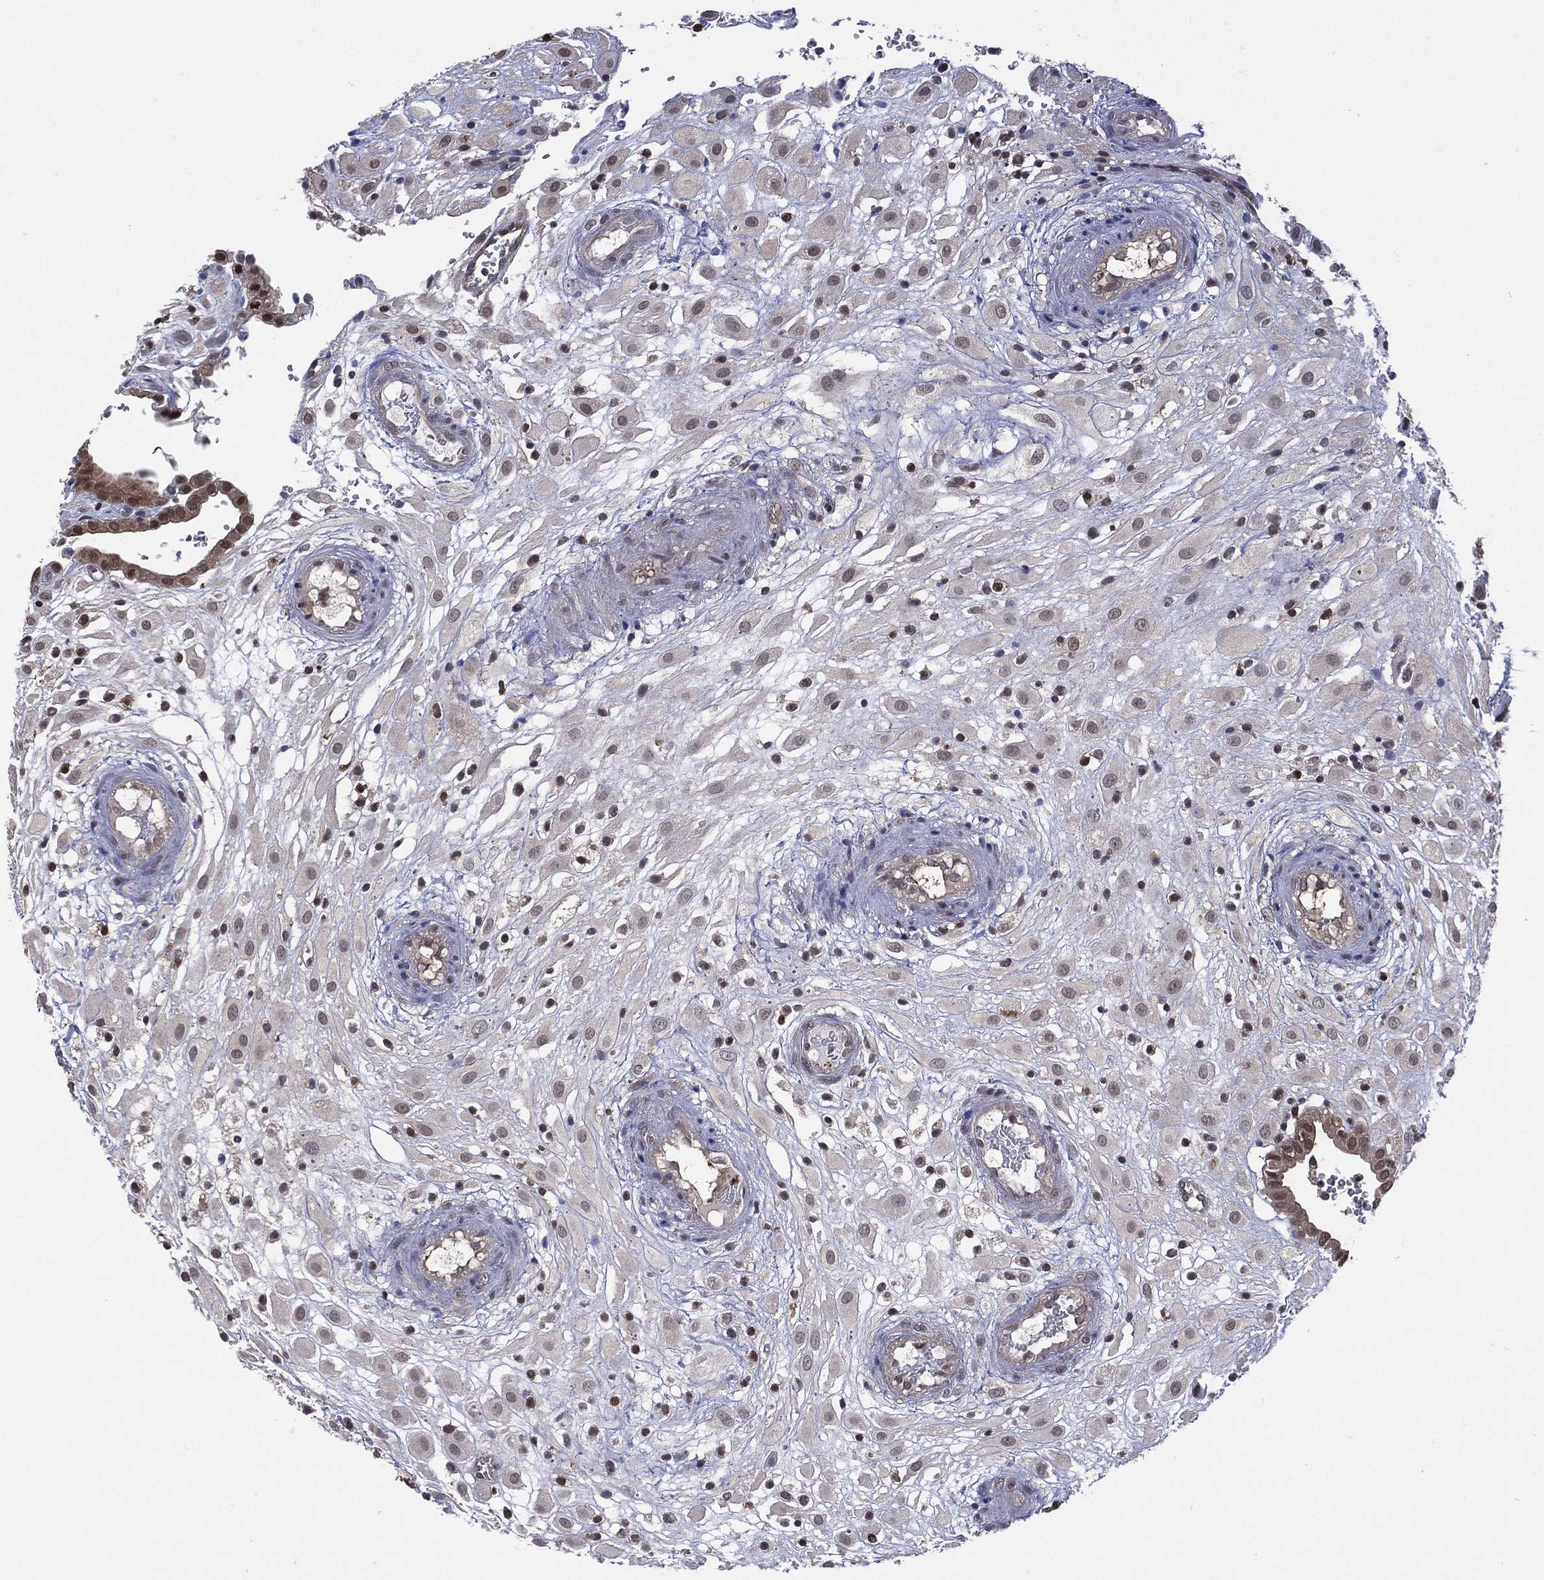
{"staining": {"intensity": "moderate", "quantity": "<25%", "location": "nuclear"}, "tissue": "placenta", "cell_type": "Decidual cells", "image_type": "normal", "snomed": [{"axis": "morphology", "description": "Normal tissue, NOS"}, {"axis": "topography", "description": "Placenta"}], "caption": "High-power microscopy captured an immunohistochemistry micrograph of benign placenta, revealing moderate nuclear expression in about <25% of decidual cells. (Brightfield microscopy of DAB IHC at high magnification).", "gene": "MTAP", "patient": {"sex": "female", "age": 24}}